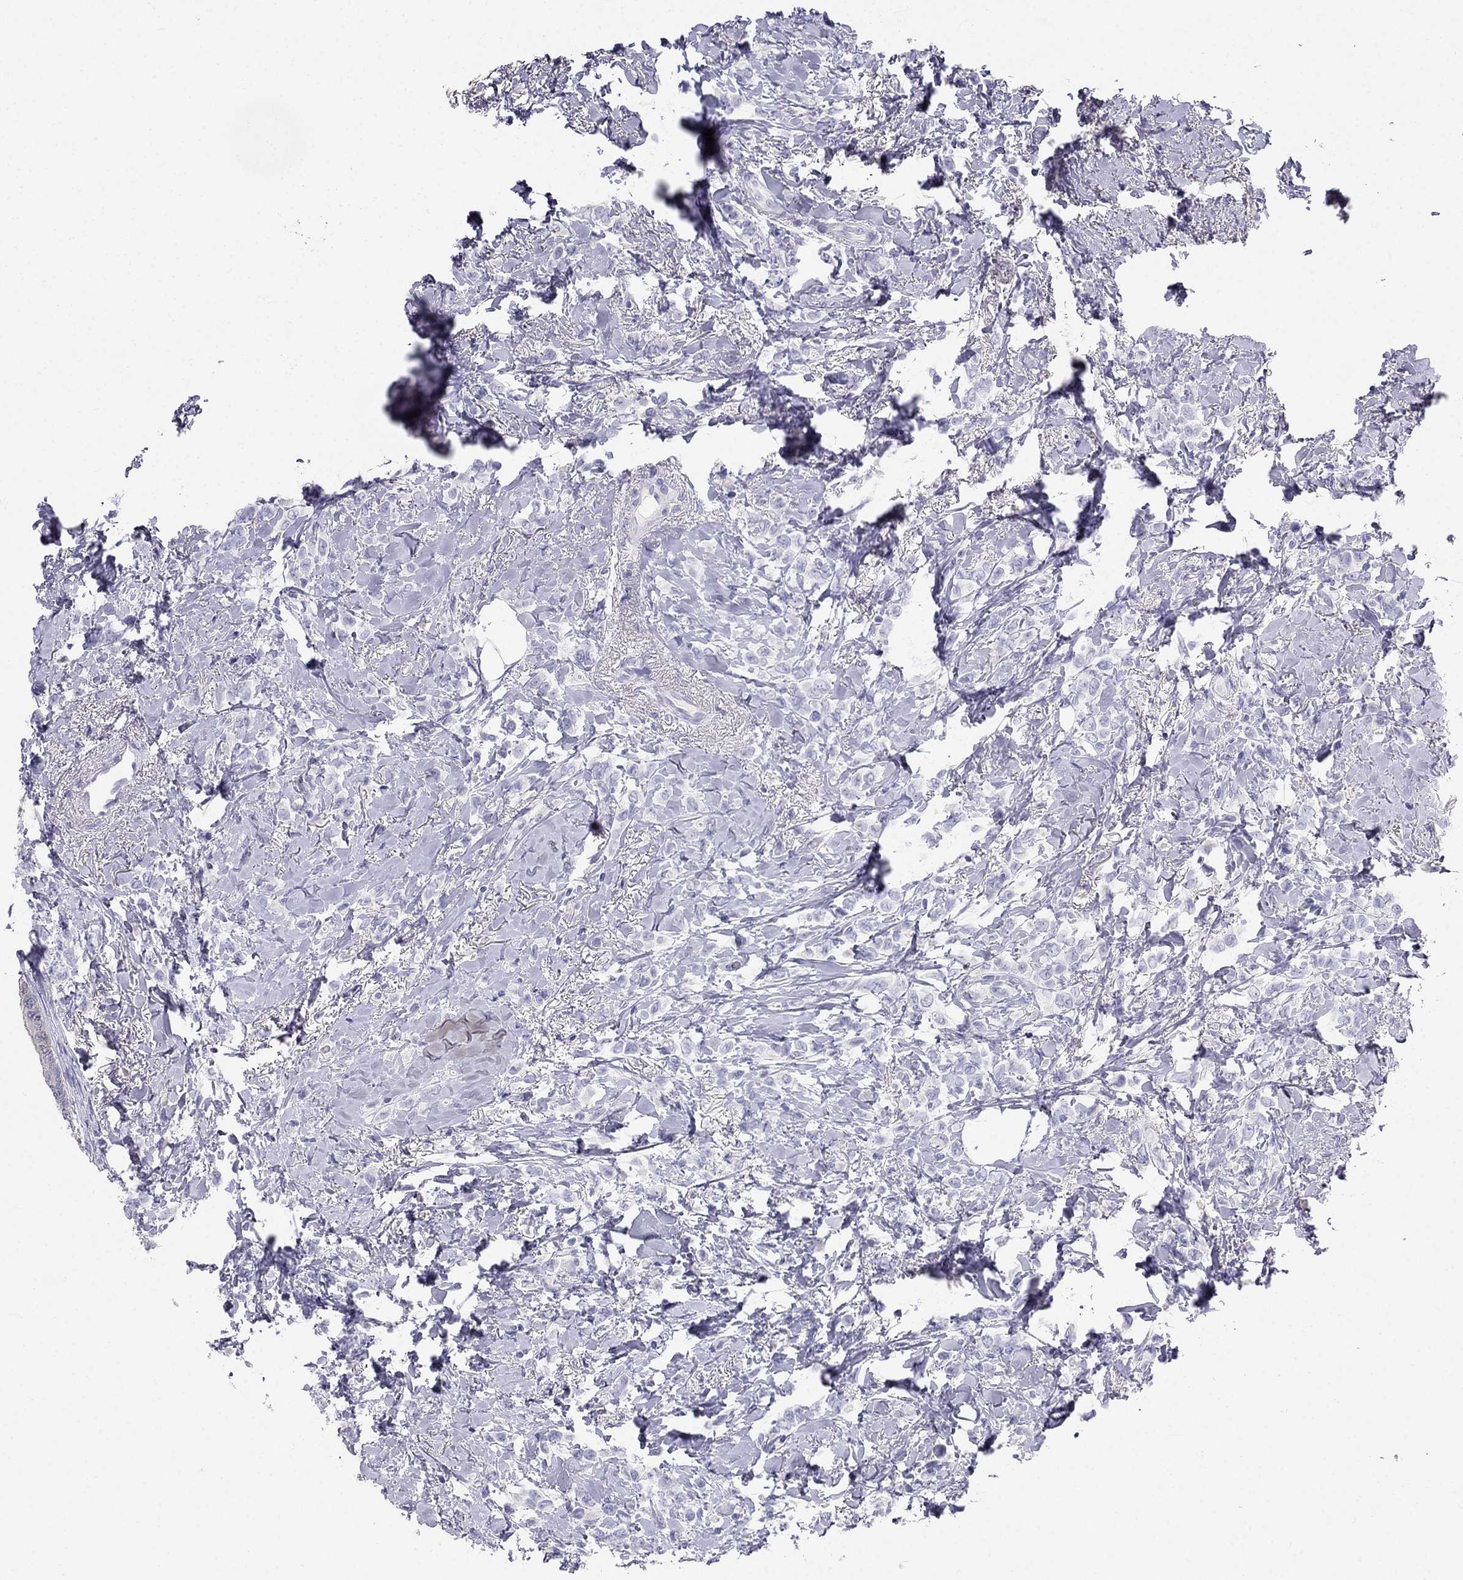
{"staining": {"intensity": "negative", "quantity": "none", "location": "none"}, "tissue": "breast cancer", "cell_type": "Tumor cells", "image_type": "cancer", "snomed": [{"axis": "morphology", "description": "Lobular carcinoma"}, {"axis": "topography", "description": "Breast"}], "caption": "Tumor cells show no significant staining in breast lobular carcinoma.", "gene": "RFLNA", "patient": {"sex": "female", "age": 66}}